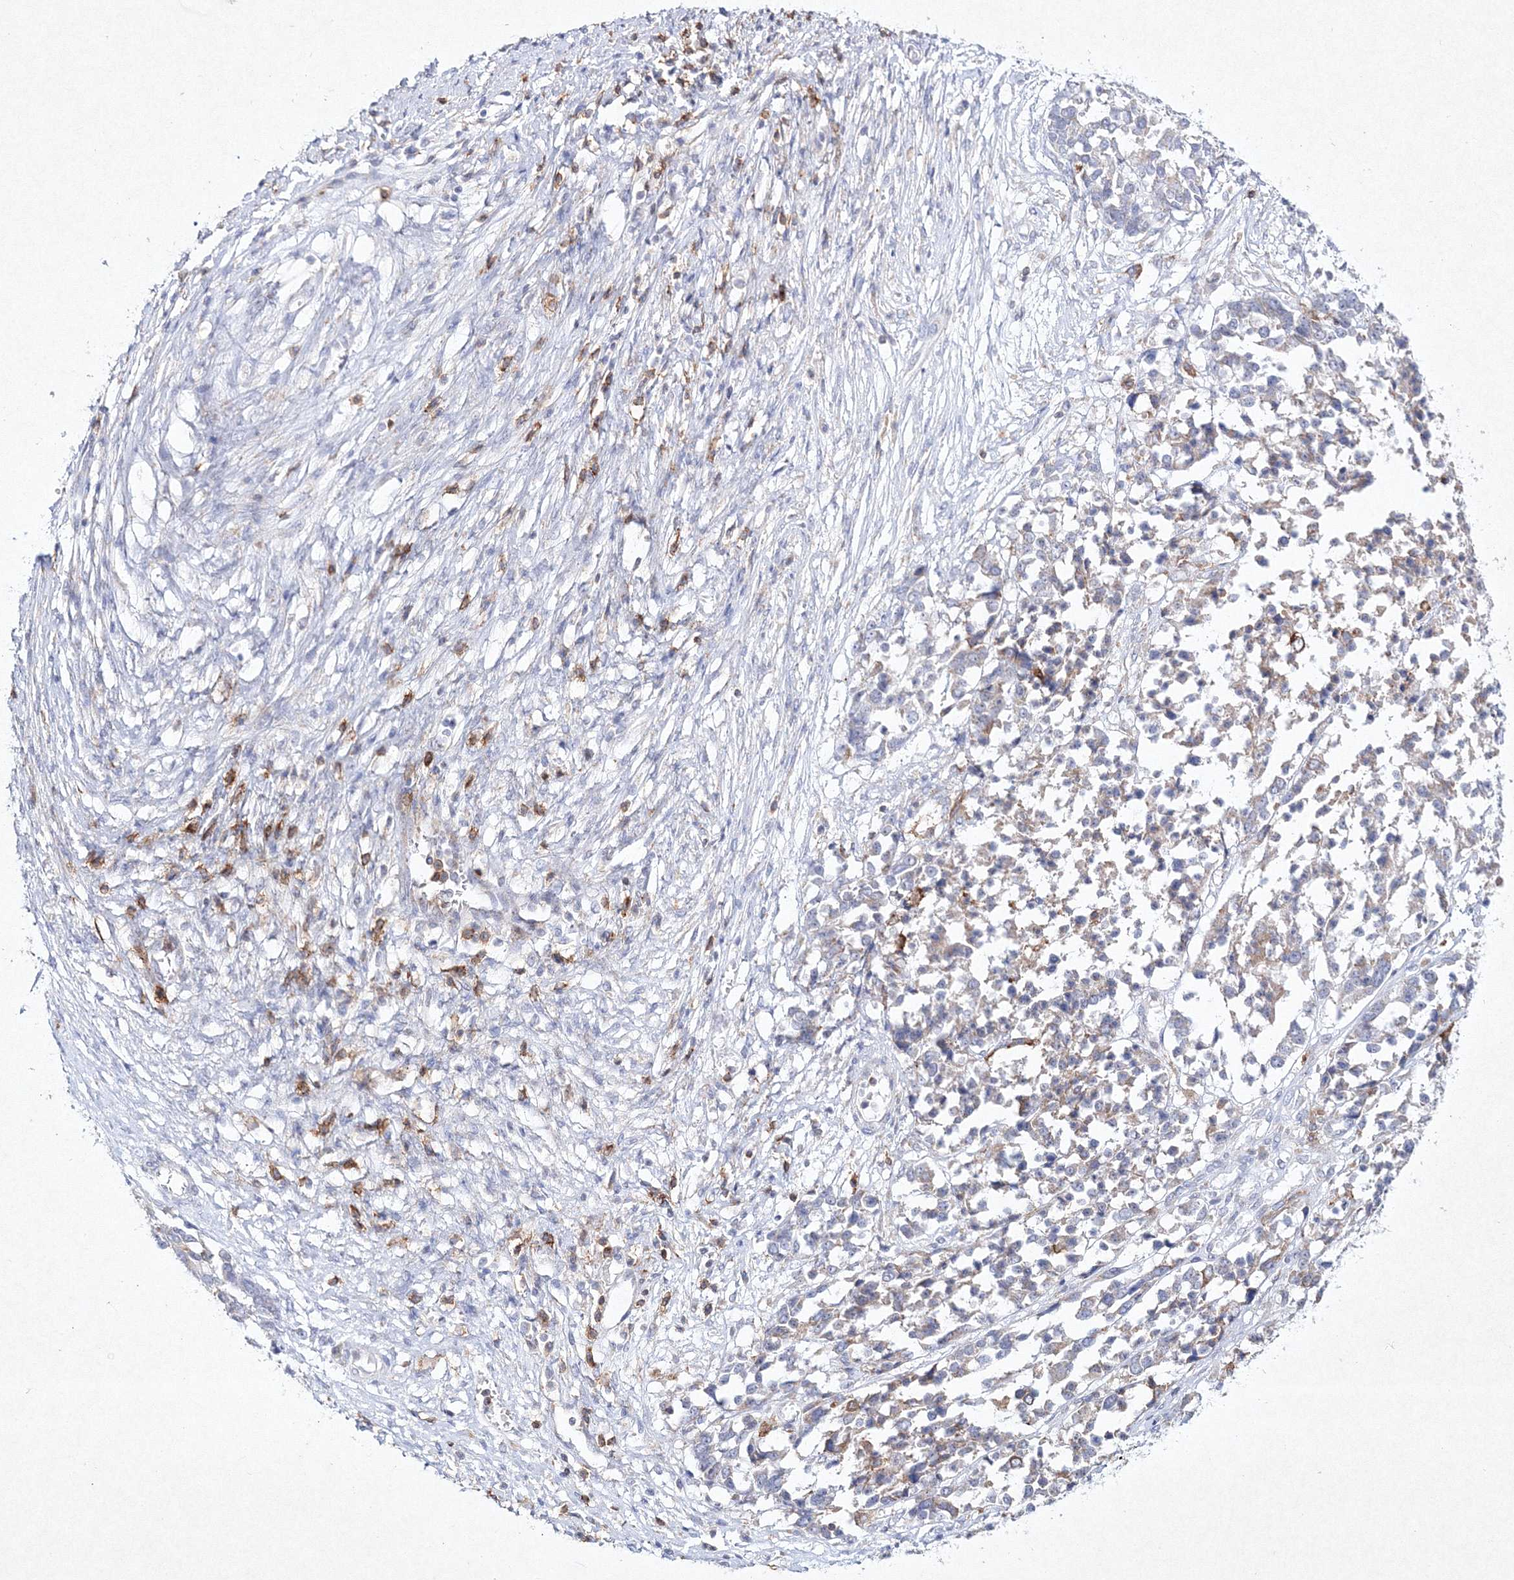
{"staining": {"intensity": "weak", "quantity": "<25%", "location": "cytoplasmic/membranous"}, "tissue": "ovarian cancer", "cell_type": "Tumor cells", "image_type": "cancer", "snomed": [{"axis": "morphology", "description": "Cystadenocarcinoma, serous, NOS"}, {"axis": "topography", "description": "Ovary"}], "caption": "This is an immunohistochemistry image of serous cystadenocarcinoma (ovarian). There is no expression in tumor cells.", "gene": "HCST", "patient": {"sex": "female", "age": 44}}